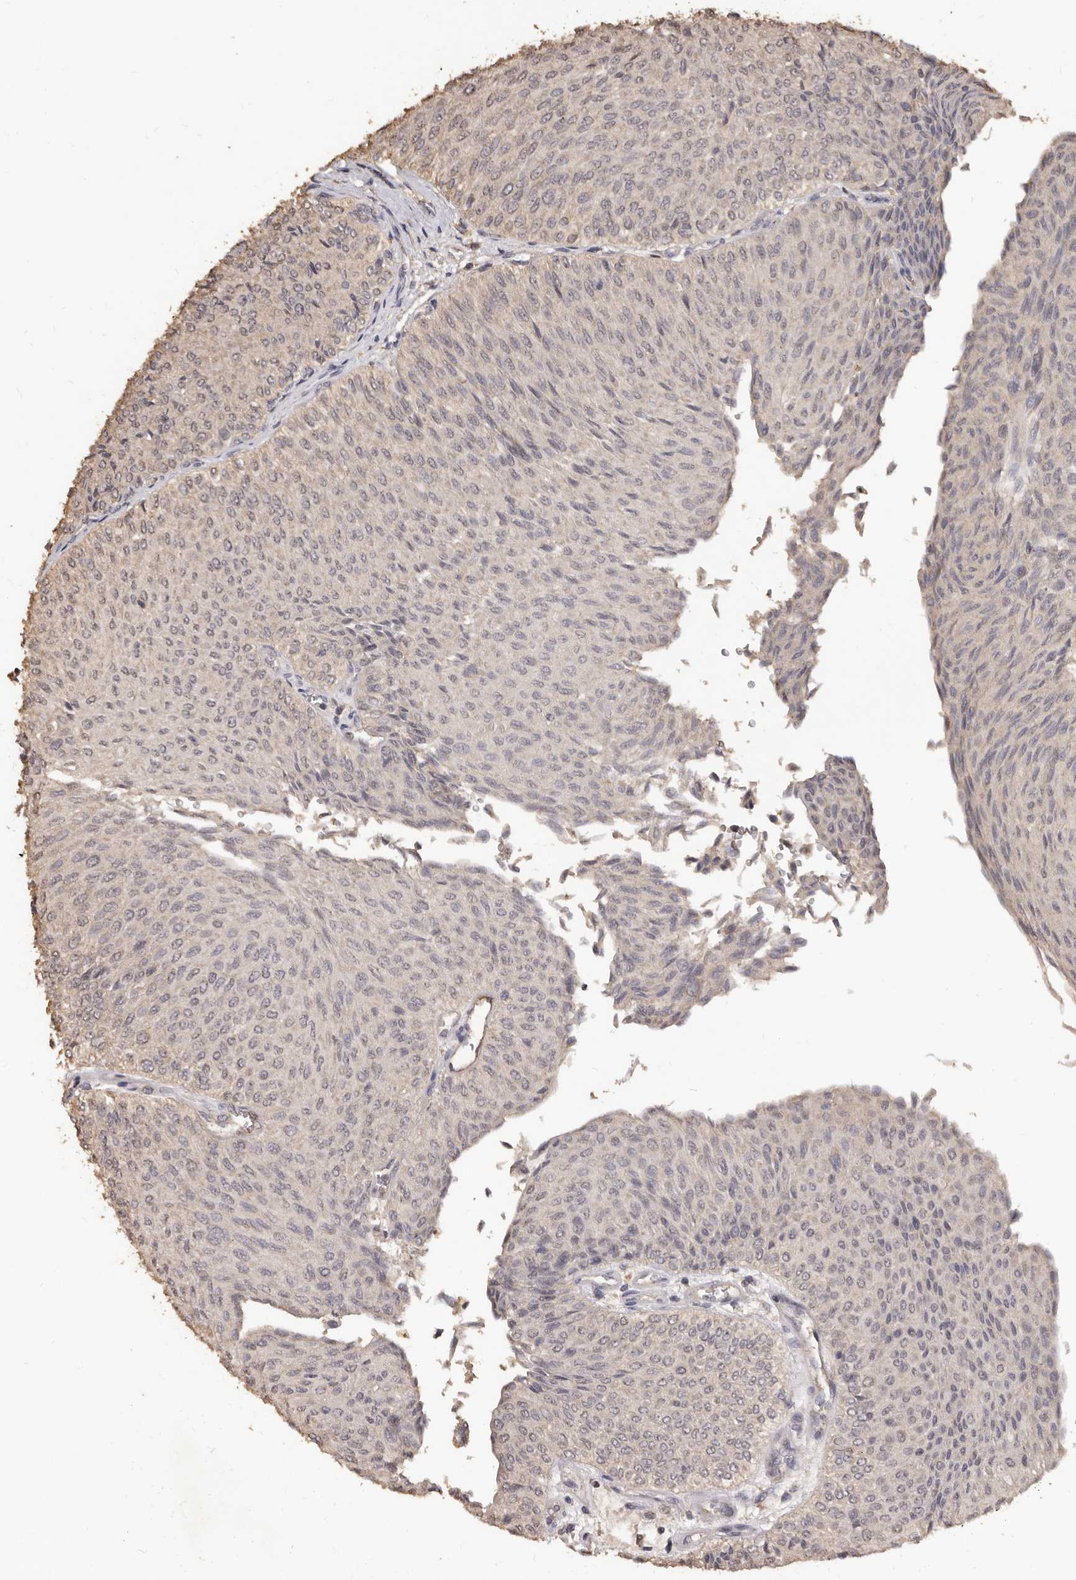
{"staining": {"intensity": "negative", "quantity": "none", "location": "none"}, "tissue": "urothelial cancer", "cell_type": "Tumor cells", "image_type": "cancer", "snomed": [{"axis": "morphology", "description": "Urothelial carcinoma, Low grade"}, {"axis": "topography", "description": "Urinary bladder"}], "caption": "Human low-grade urothelial carcinoma stained for a protein using IHC shows no staining in tumor cells.", "gene": "INAVA", "patient": {"sex": "male", "age": 78}}